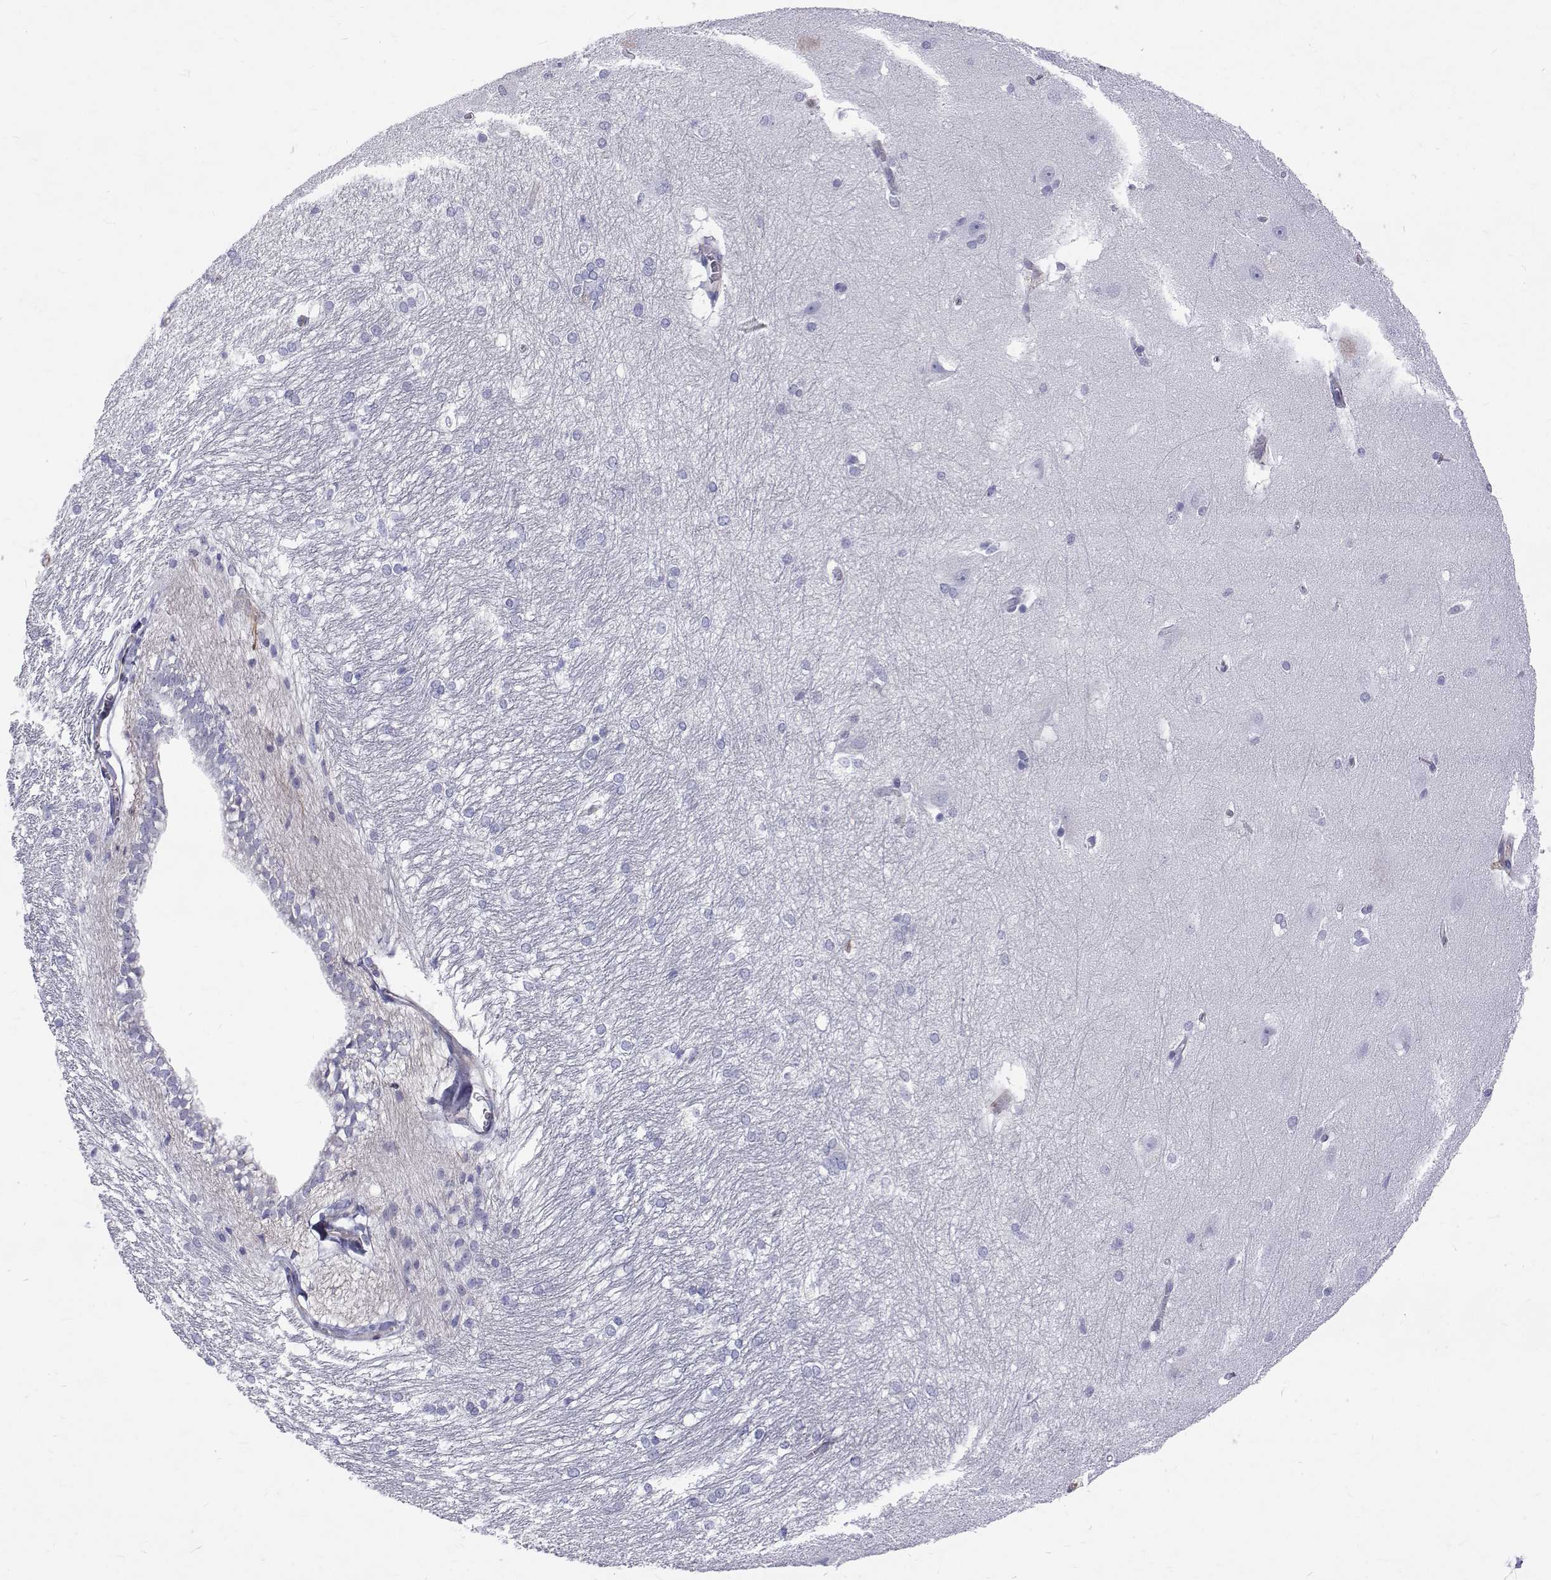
{"staining": {"intensity": "negative", "quantity": "none", "location": "none"}, "tissue": "hippocampus", "cell_type": "Glial cells", "image_type": "normal", "snomed": [{"axis": "morphology", "description": "Normal tissue, NOS"}, {"axis": "topography", "description": "Cerebral cortex"}, {"axis": "topography", "description": "Hippocampus"}], "caption": "Protein analysis of benign hippocampus exhibits no significant expression in glial cells.", "gene": "OPRPN", "patient": {"sex": "female", "age": 19}}